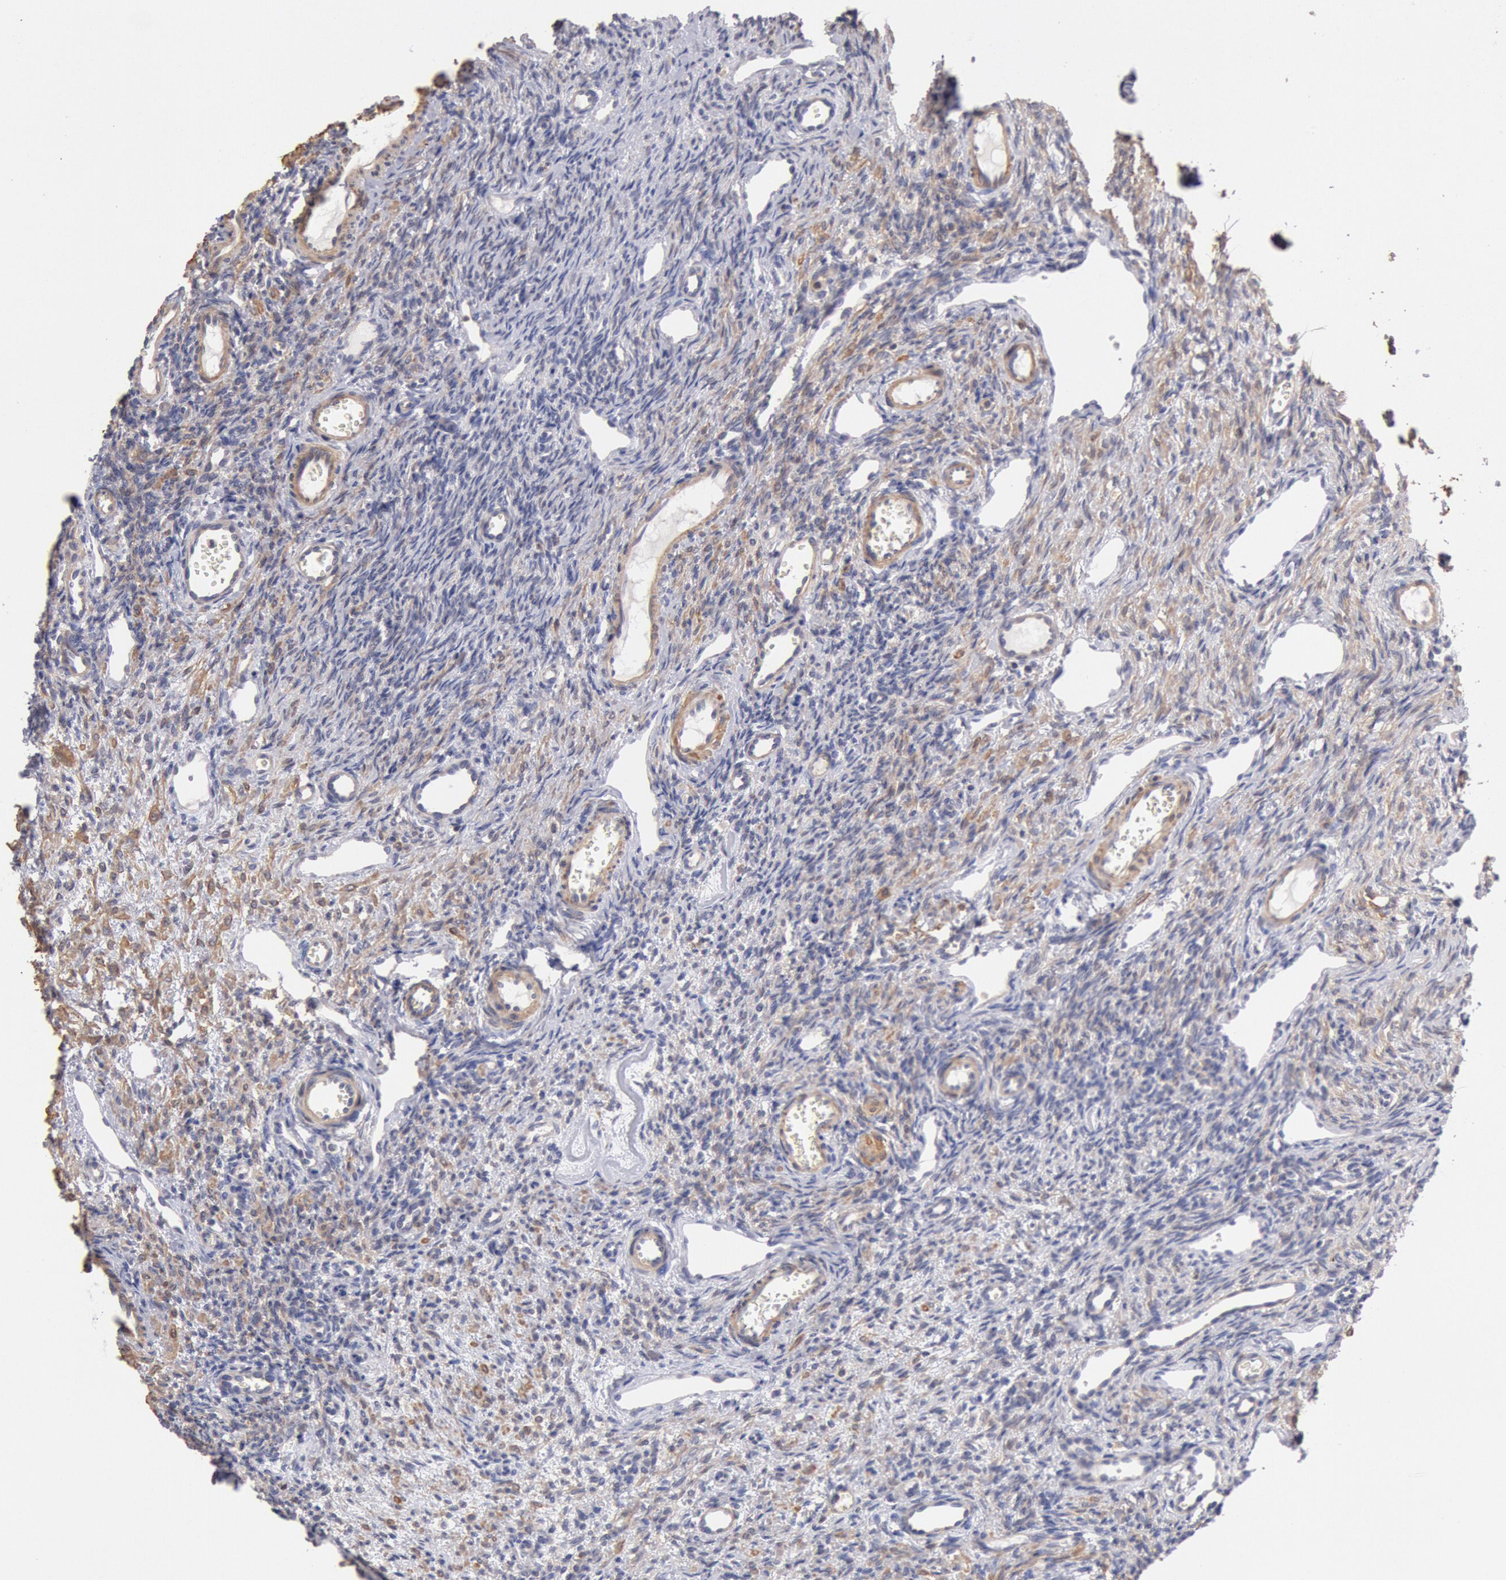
{"staining": {"intensity": "negative", "quantity": "none", "location": "none"}, "tissue": "ovary", "cell_type": "Follicle cells", "image_type": "normal", "snomed": [{"axis": "morphology", "description": "Normal tissue, NOS"}, {"axis": "topography", "description": "Ovary"}], "caption": "A high-resolution image shows immunohistochemistry (IHC) staining of benign ovary, which displays no significant expression in follicle cells. The staining is performed using DAB (3,3'-diaminobenzidine) brown chromogen with nuclei counter-stained in using hematoxylin.", "gene": "TMED8", "patient": {"sex": "female", "age": 33}}